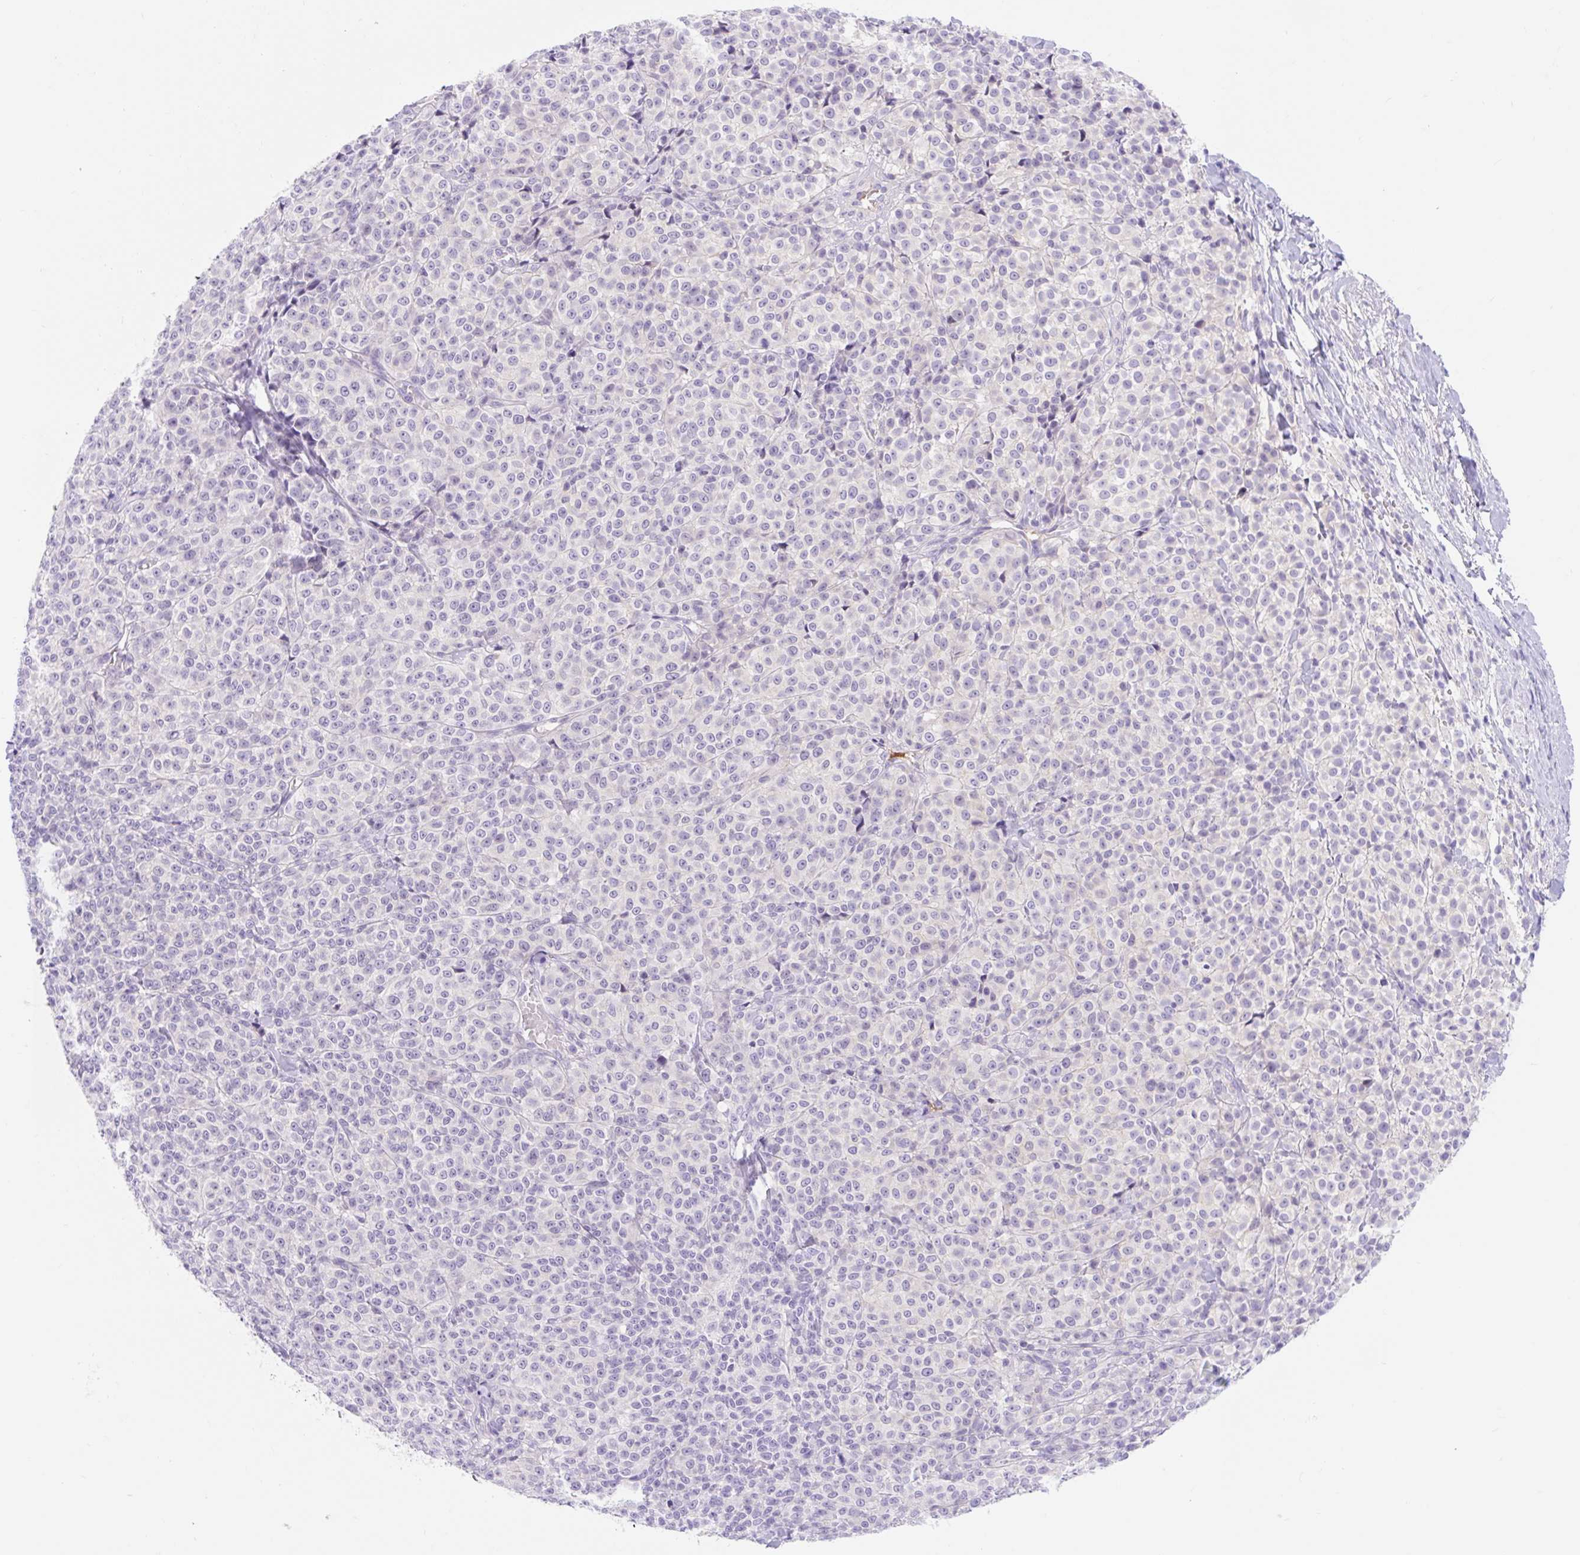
{"staining": {"intensity": "negative", "quantity": "none", "location": "none"}, "tissue": "melanoma", "cell_type": "Tumor cells", "image_type": "cancer", "snomed": [{"axis": "morphology", "description": "Normal tissue, NOS"}, {"axis": "morphology", "description": "Malignant melanoma, NOS"}, {"axis": "topography", "description": "Skin"}], "caption": "An immunohistochemistry (IHC) image of melanoma is shown. There is no staining in tumor cells of melanoma.", "gene": "SLC28A1", "patient": {"sex": "female", "age": 34}}